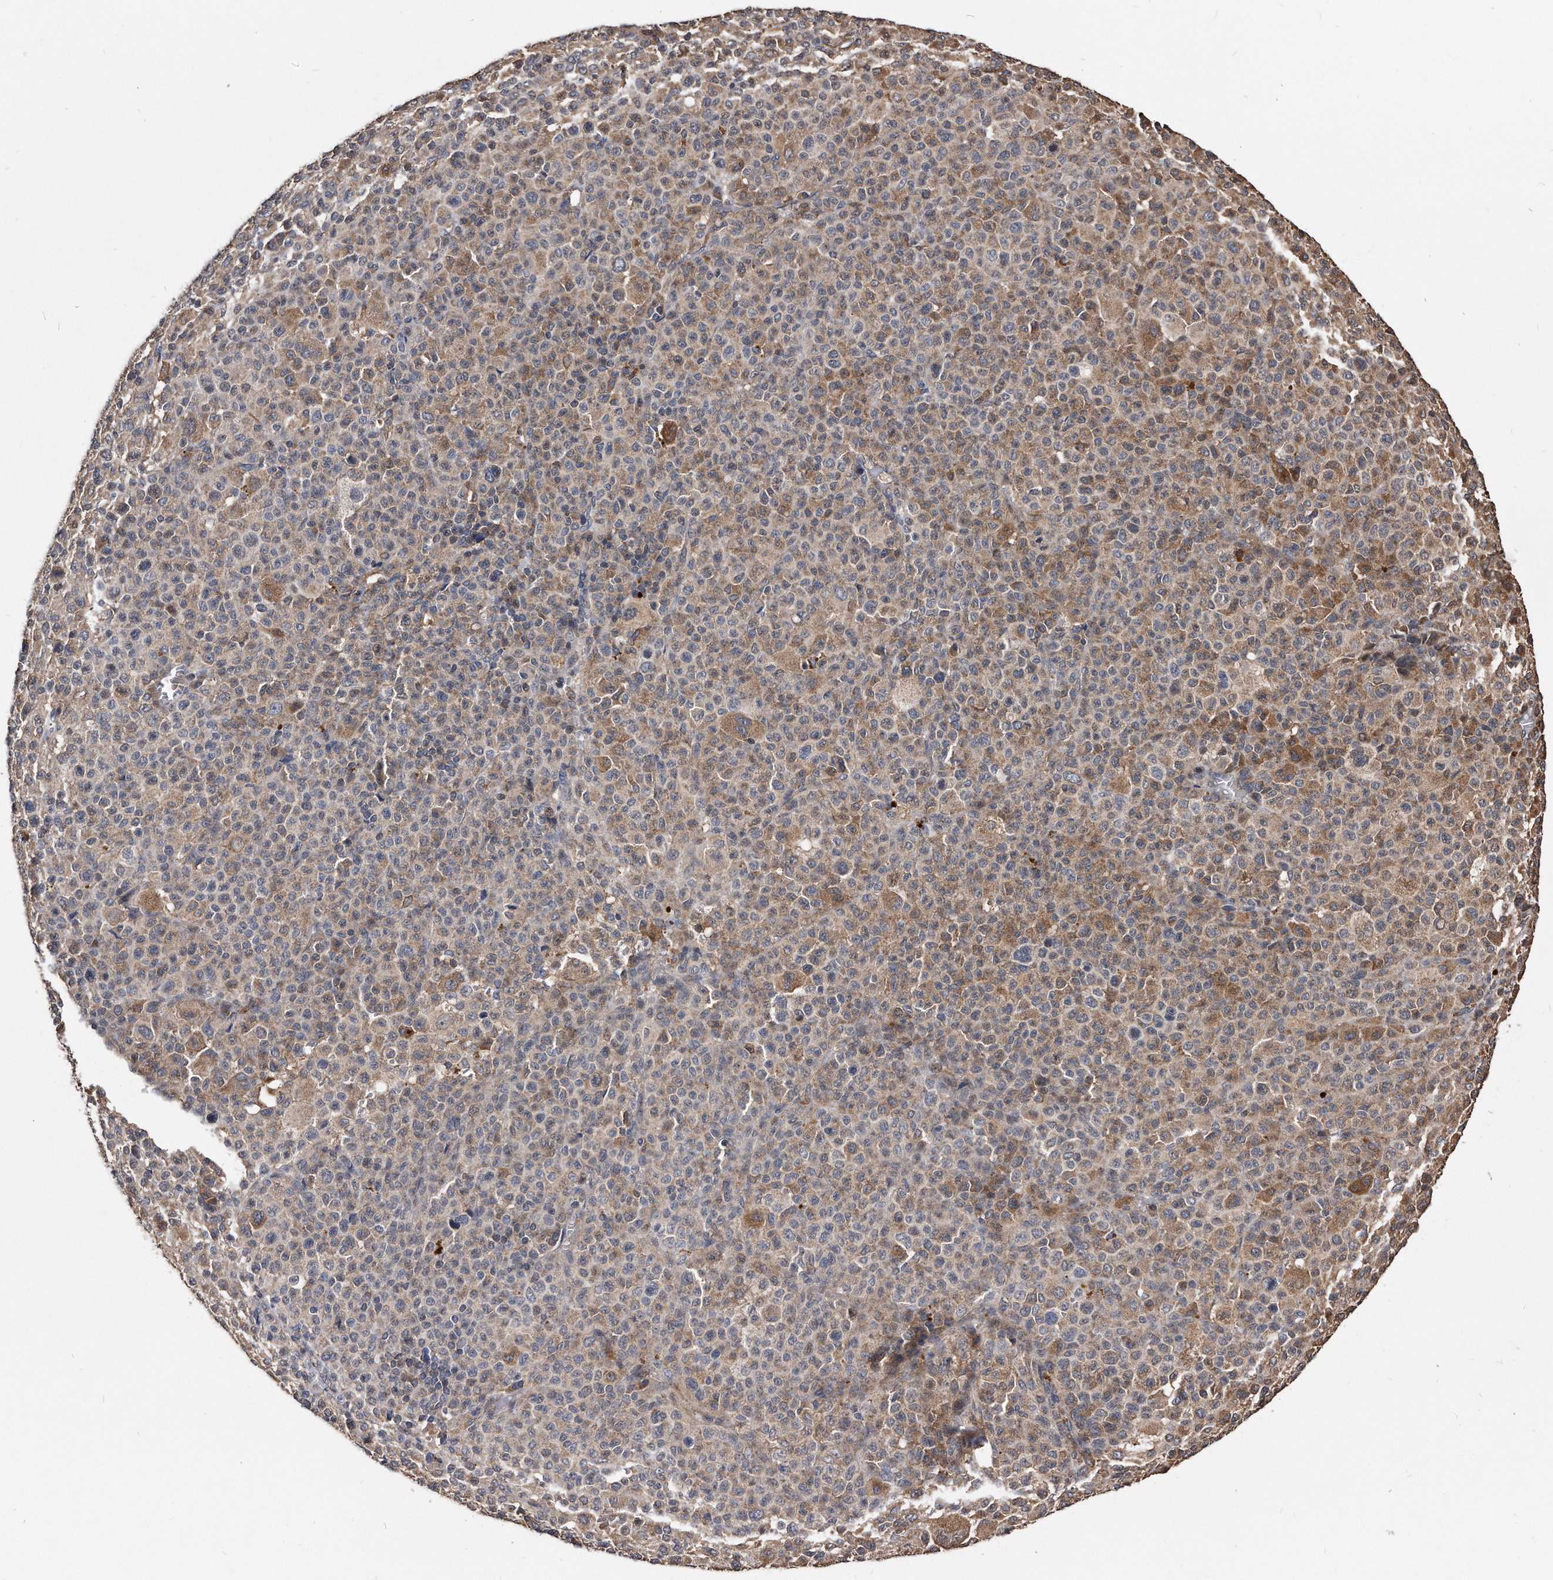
{"staining": {"intensity": "moderate", "quantity": "<25%", "location": "cytoplasmic/membranous"}, "tissue": "melanoma", "cell_type": "Tumor cells", "image_type": "cancer", "snomed": [{"axis": "morphology", "description": "Malignant melanoma, Metastatic site"}, {"axis": "topography", "description": "Skin"}], "caption": "Immunohistochemistry (IHC) histopathology image of human malignant melanoma (metastatic site) stained for a protein (brown), which shows low levels of moderate cytoplasmic/membranous expression in about <25% of tumor cells.", "gene": "IL20RA", "patient": {"sex": "female", "age": 74}}